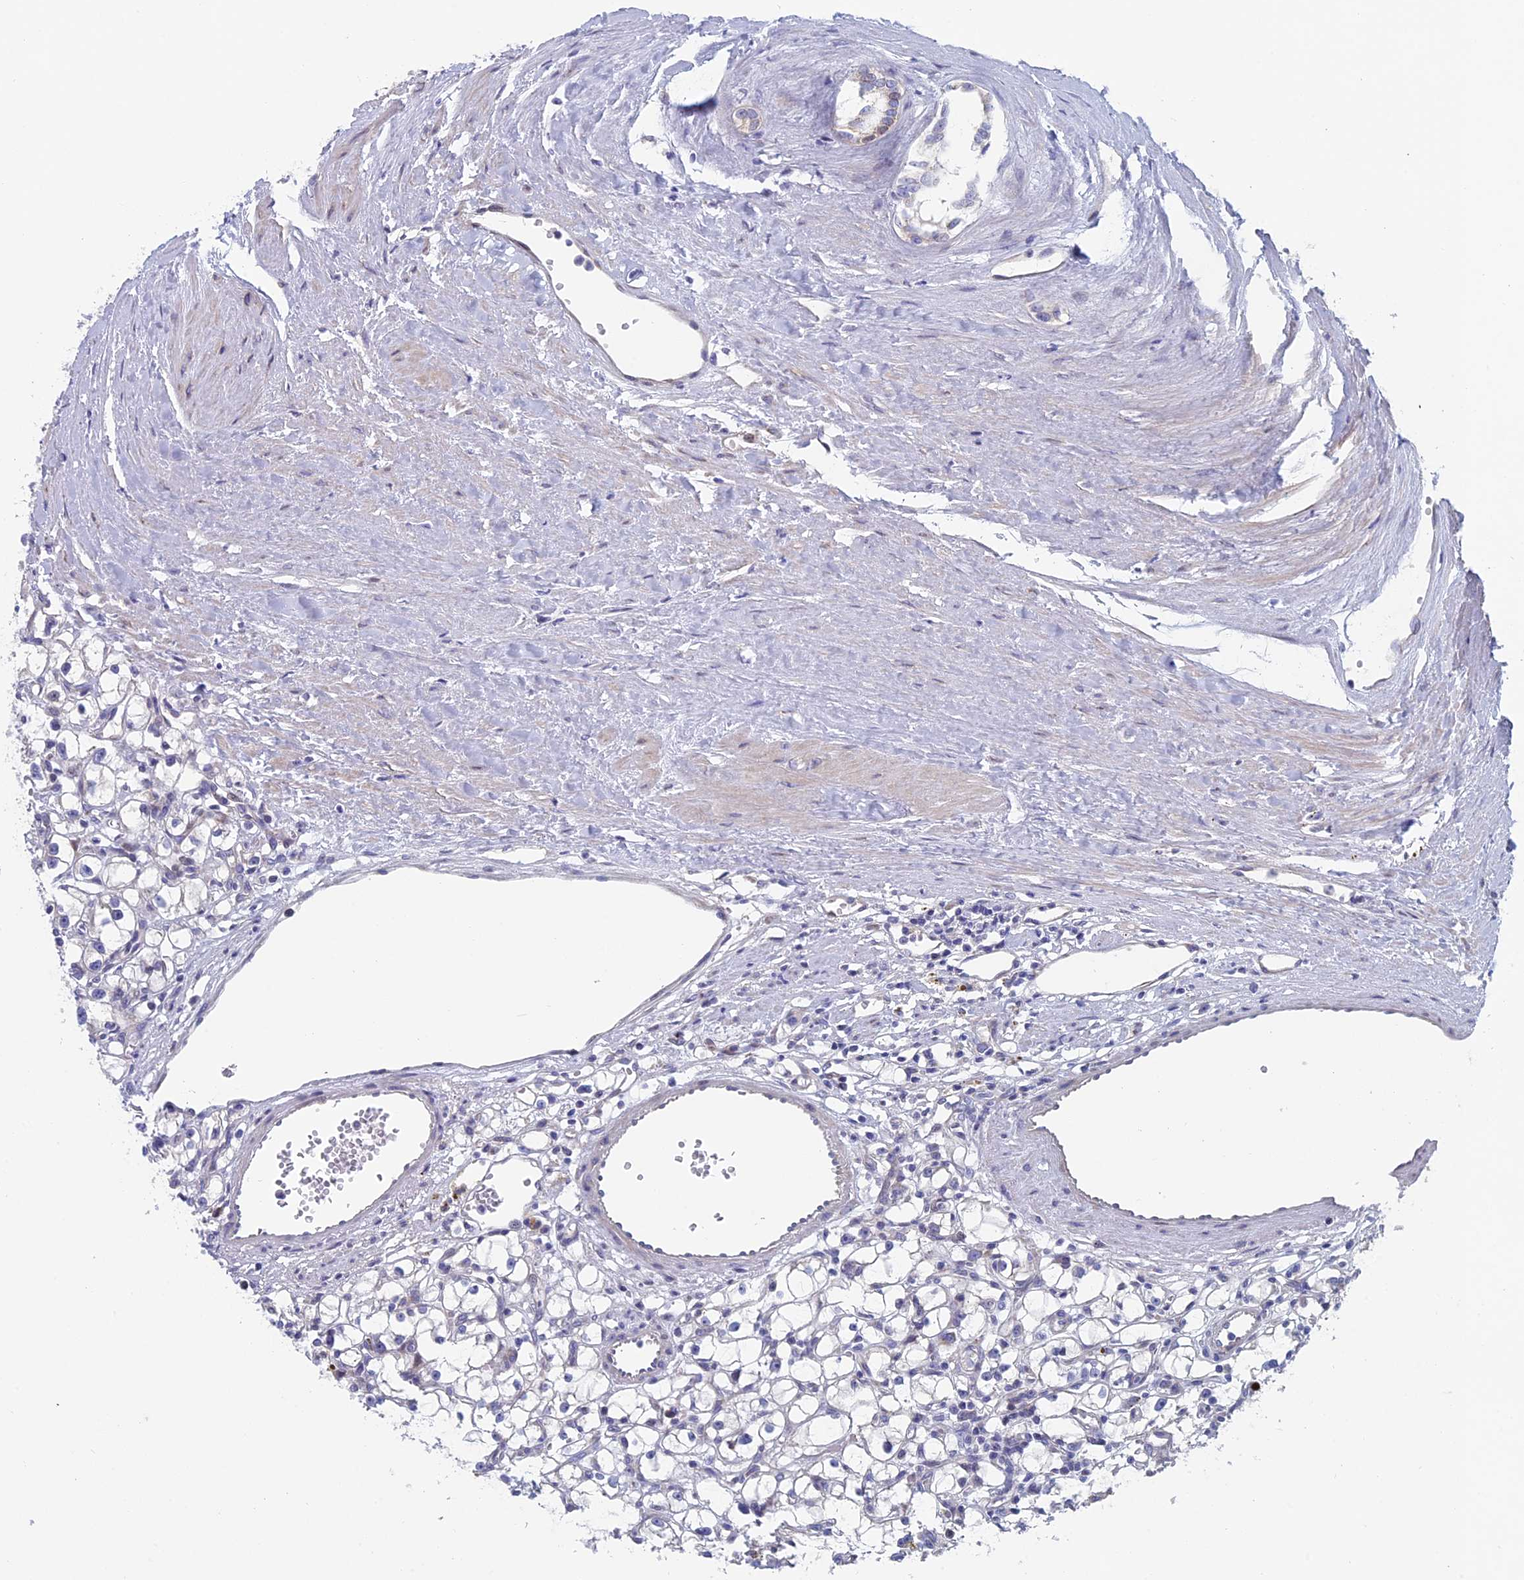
{"staining": {"intensity": "negative", "quantity": "none", "location": "none"}, "tissue": "renal cancer", "cell_type": "Tumor cells", "image_type": "cancer", "snomed": [{"axis": "morphology", "description": "Adenocarcinoma, NOS"}, {"axis": "topography", "description": "Kidney"}], "caption": "Renal cancer stained for a protein using immunohistochemistry demonstrates no staining tumor cells.", "gene": "NIBAN3", "patient": {"sex": "male", "age": 56}}